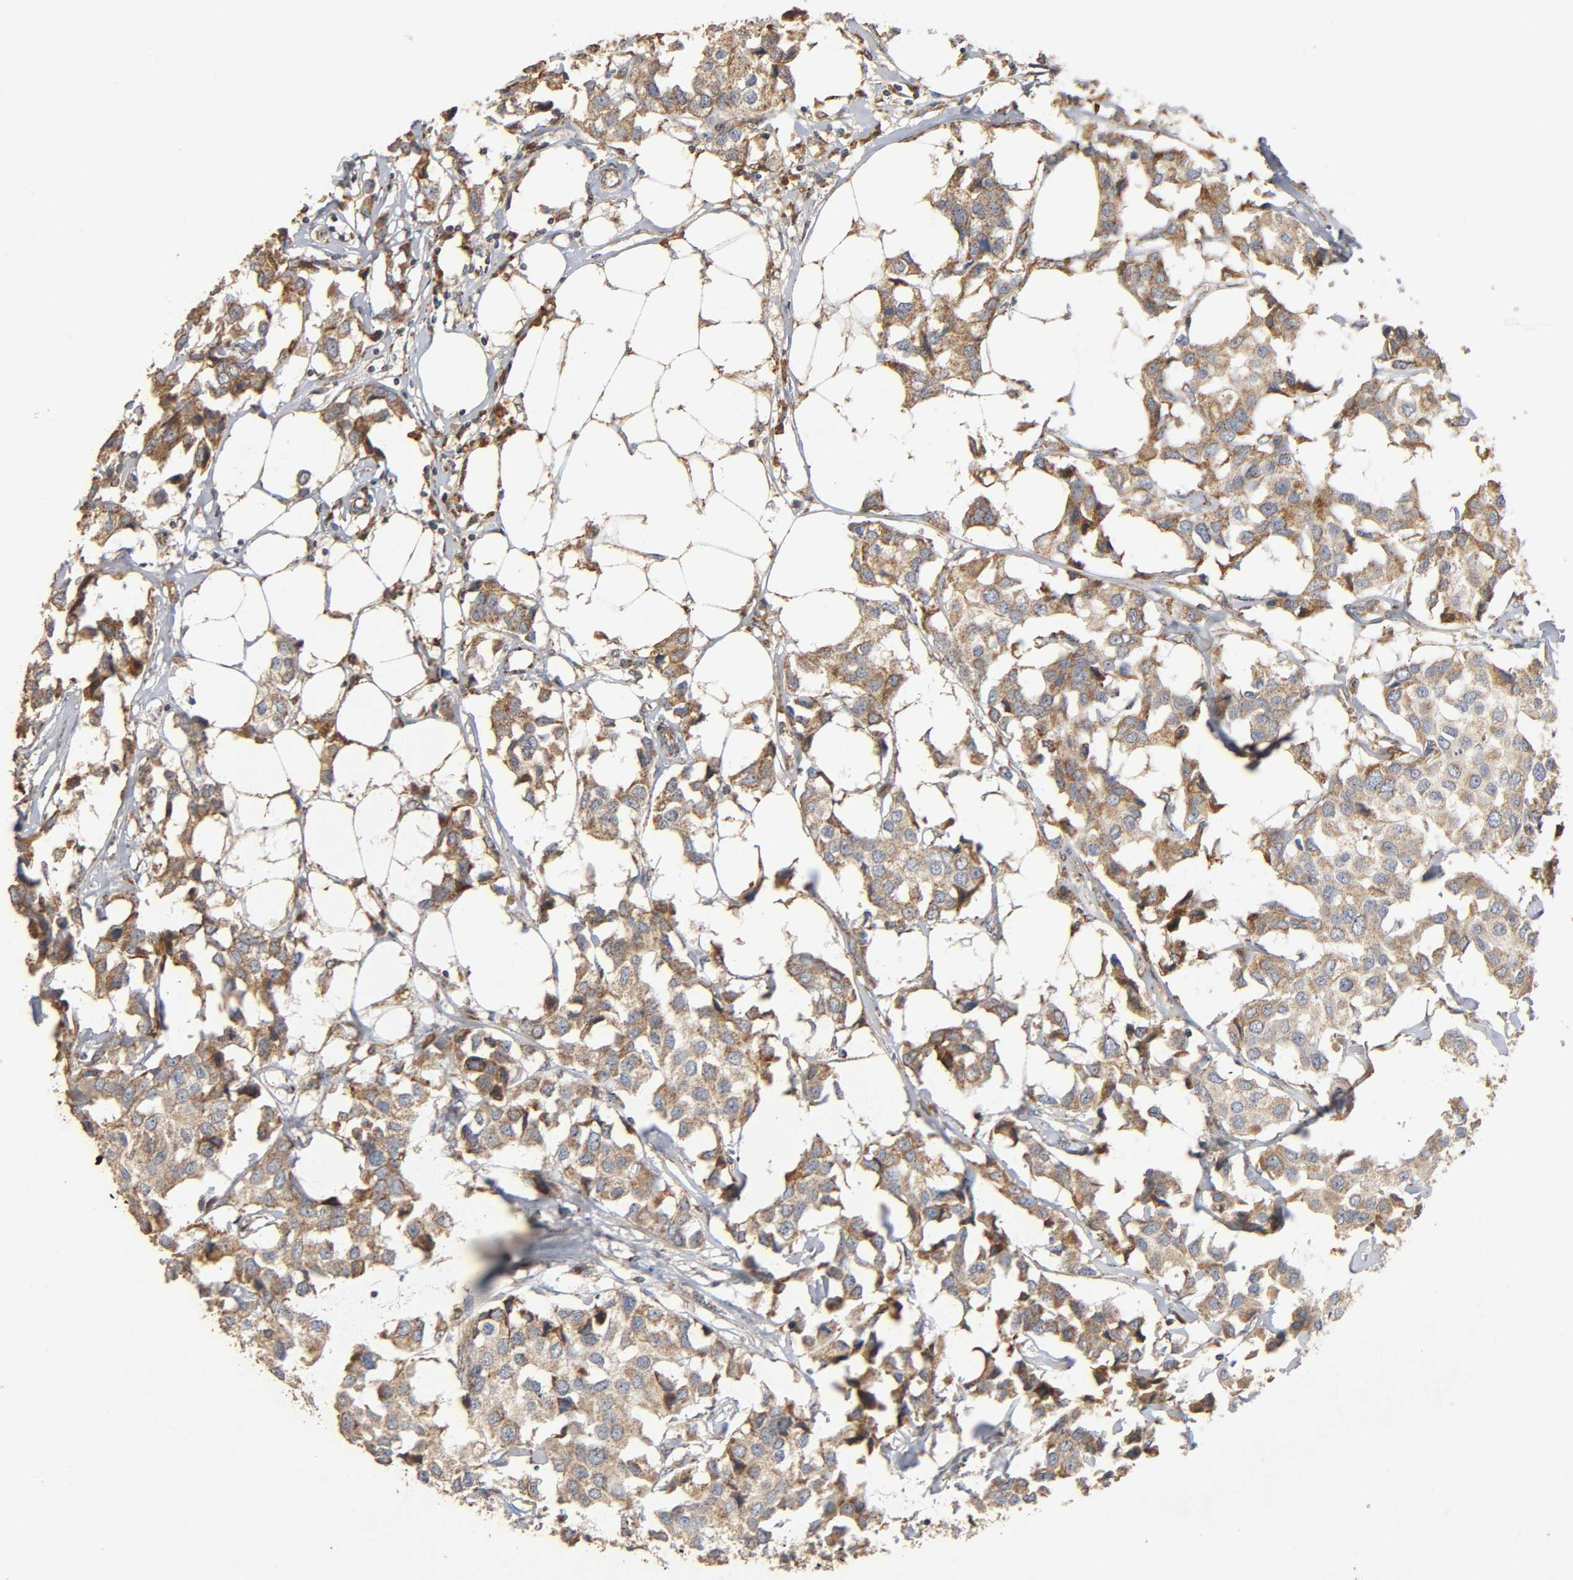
{"staining": {"intensity": "moderate", "quantity": ">75%", "location": "cytoplasmic/membranous"}, "tissue": "breast cancer", "cell_type": "Tumor cells", "image_type": "cancer", "snomed": [{"axis": "morphology", "description": "Duct carcinoma"}, {"axis": "topography", "description": "Breast"}], "caption": "Protein staining of breast infiltrating ductal carcinoma tissue reveals moderate cytoplasmic/membranous staining in approximately >75% of tumor cells.", "gene": "NDUFS3", "patient": {"sex": "female", "age": 80}}